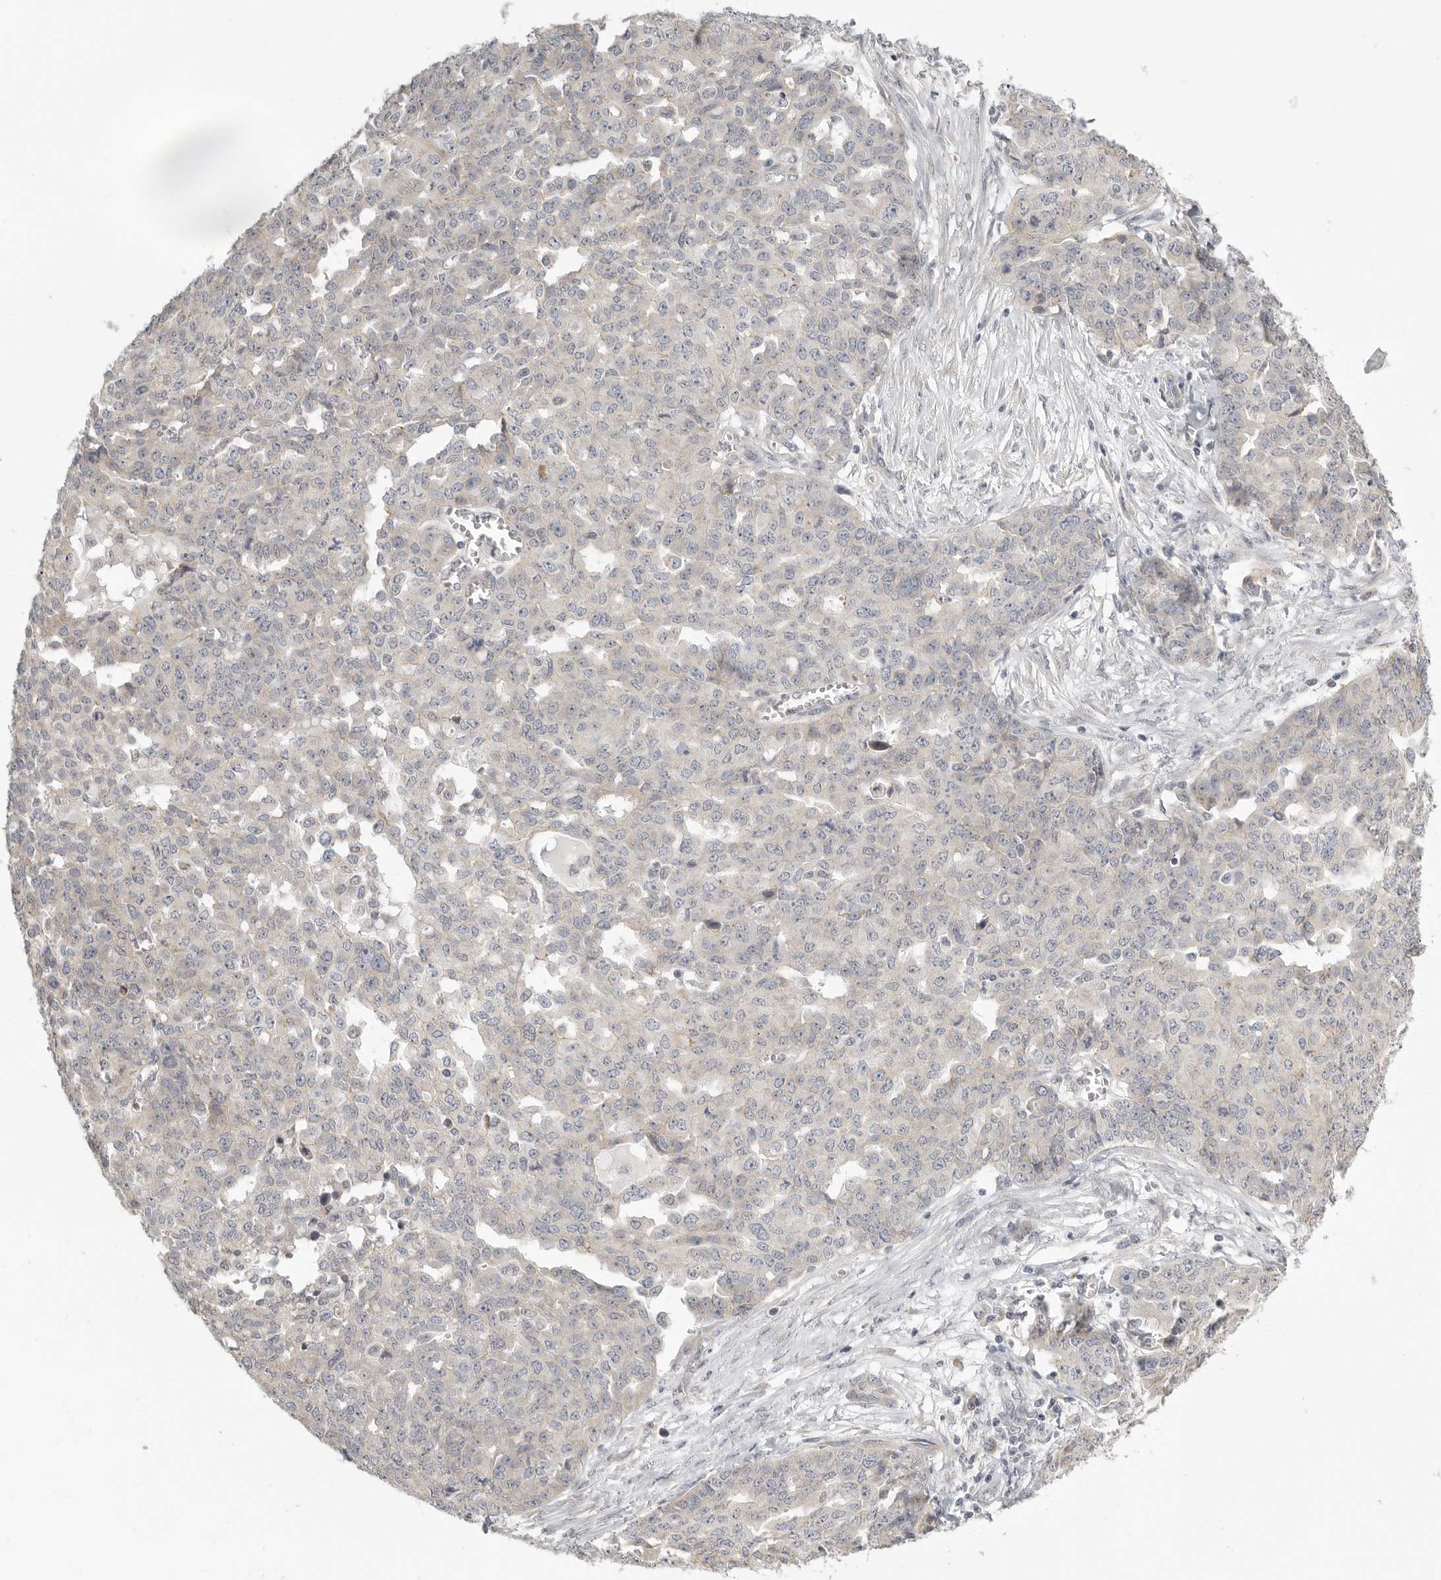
{"staining": {"intensity": "negative", "quantity": "none", "location": "none"}, "tissue": "ovarian cancer", "cell_type": "Tumor cells", "image_type": "cancer", "snomed": [{"axis": "morphology", "description": "Cystadenocarcinoma, serous, NOS"}, {"axis": "topography", "description": "Soft tissue"}, {"axis": "topography", "description": "Ovary"}], "caption": "The photomicrograph displays no staining of tumor cells in serous cystadenocarcinoma (ovarian).", "gene": "STAB2", "patient": {"sex": "female", "age": 57}}